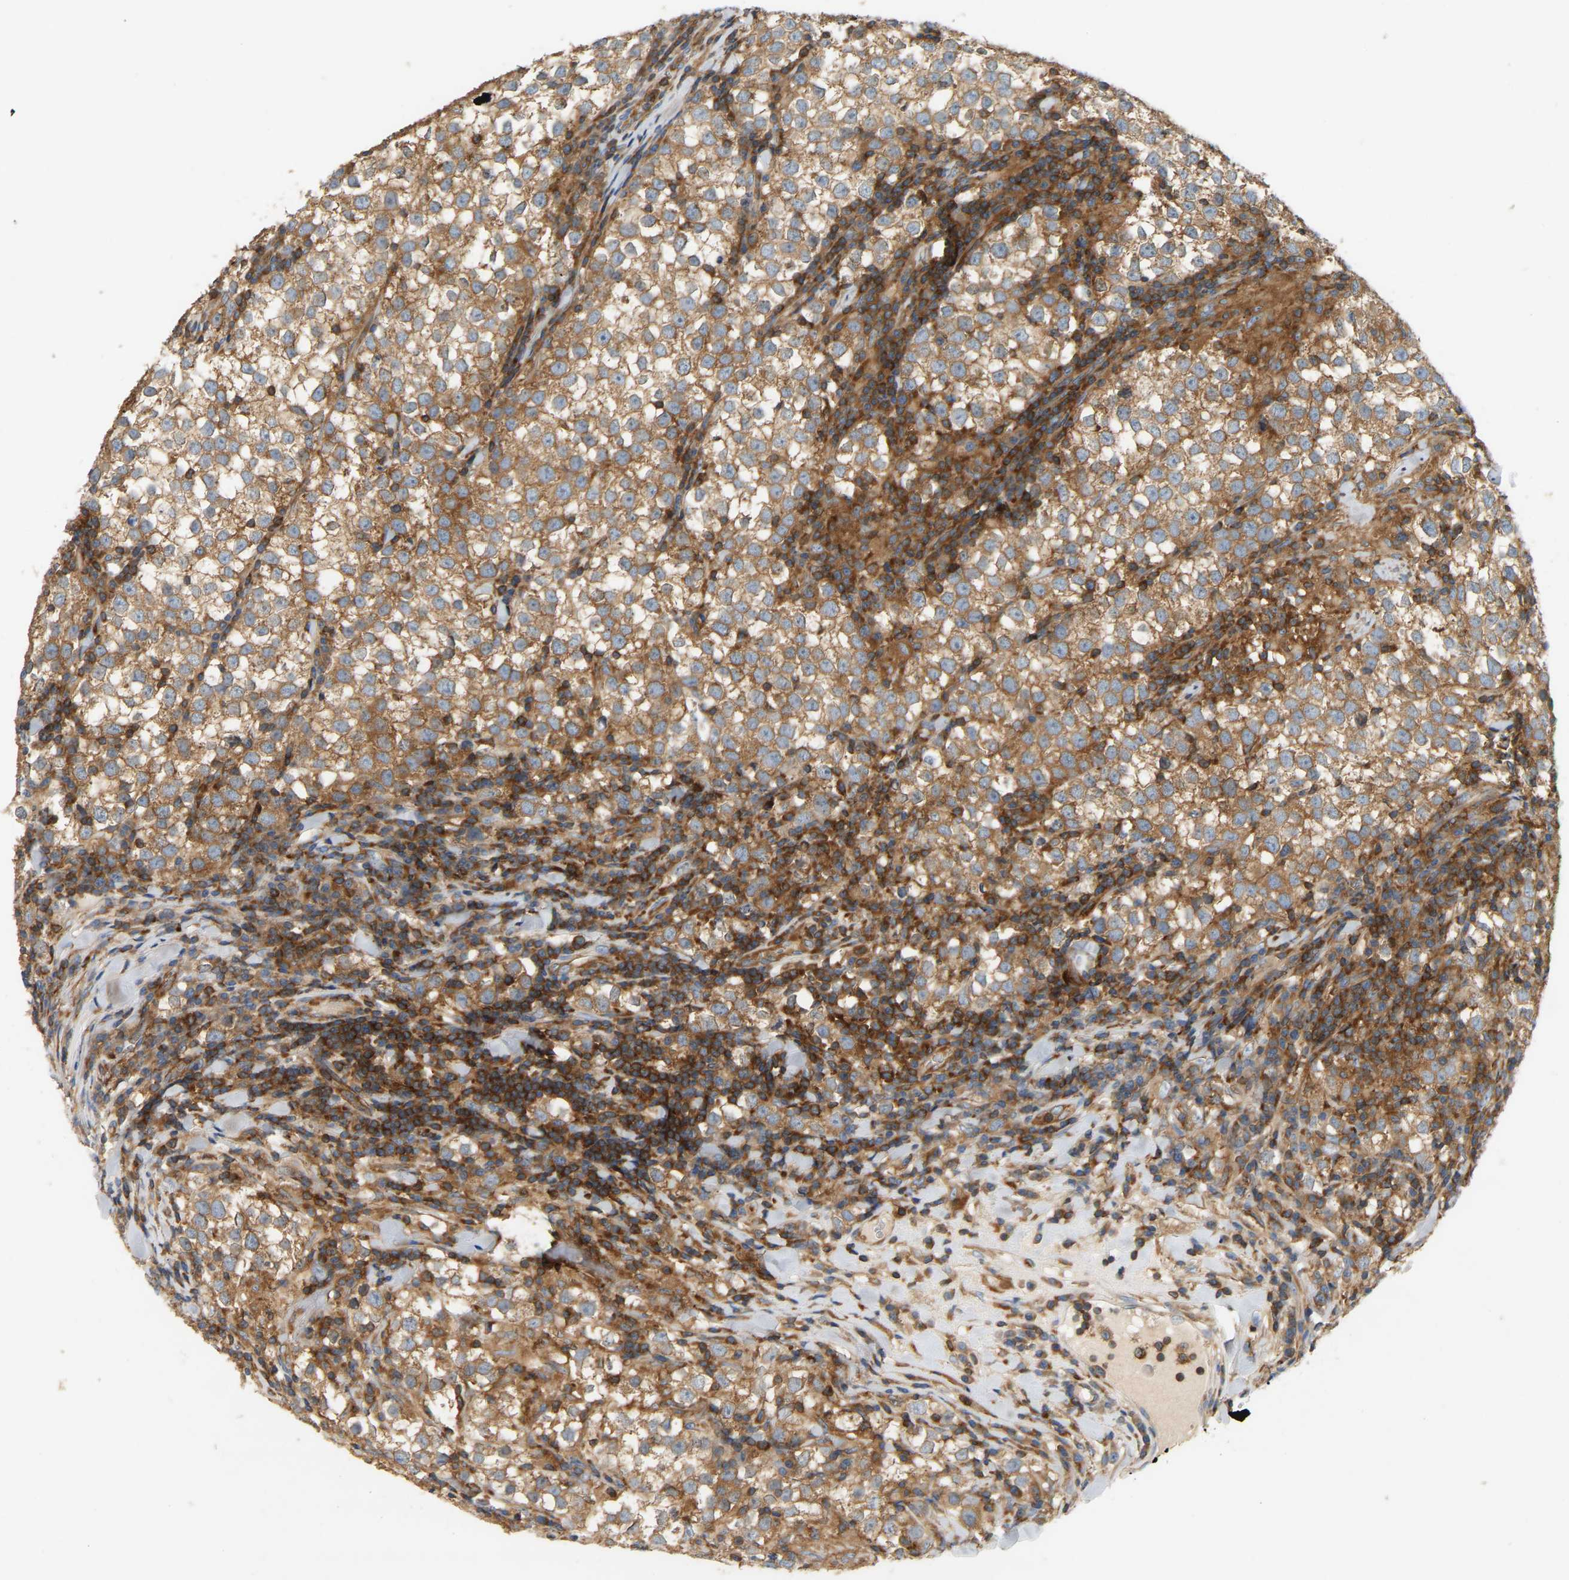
{"staining": {"intensity": "moderate", "quantity": ">75%", "location": "cytoplasmic/membranous"}, "tissue": "testis cancer", "cell_type": "Tumor cells", "image_type": "cancer", "snomed": [{"axis": "morphology", "description": "Seminoma, NOS"}, {"axis": "morphology", "description": "Carcinoma, Embryonal, NOS"}, {"axis": "topography", "description": "Testis"}], "caption": "Human testis cancer stained for a protein (brown) displays moderate cytoplasmic/membranous positive positivity in about >75% of tumor cells.", "gene": "AKAP13", "patient": {"sex": "male", "age": 36}}